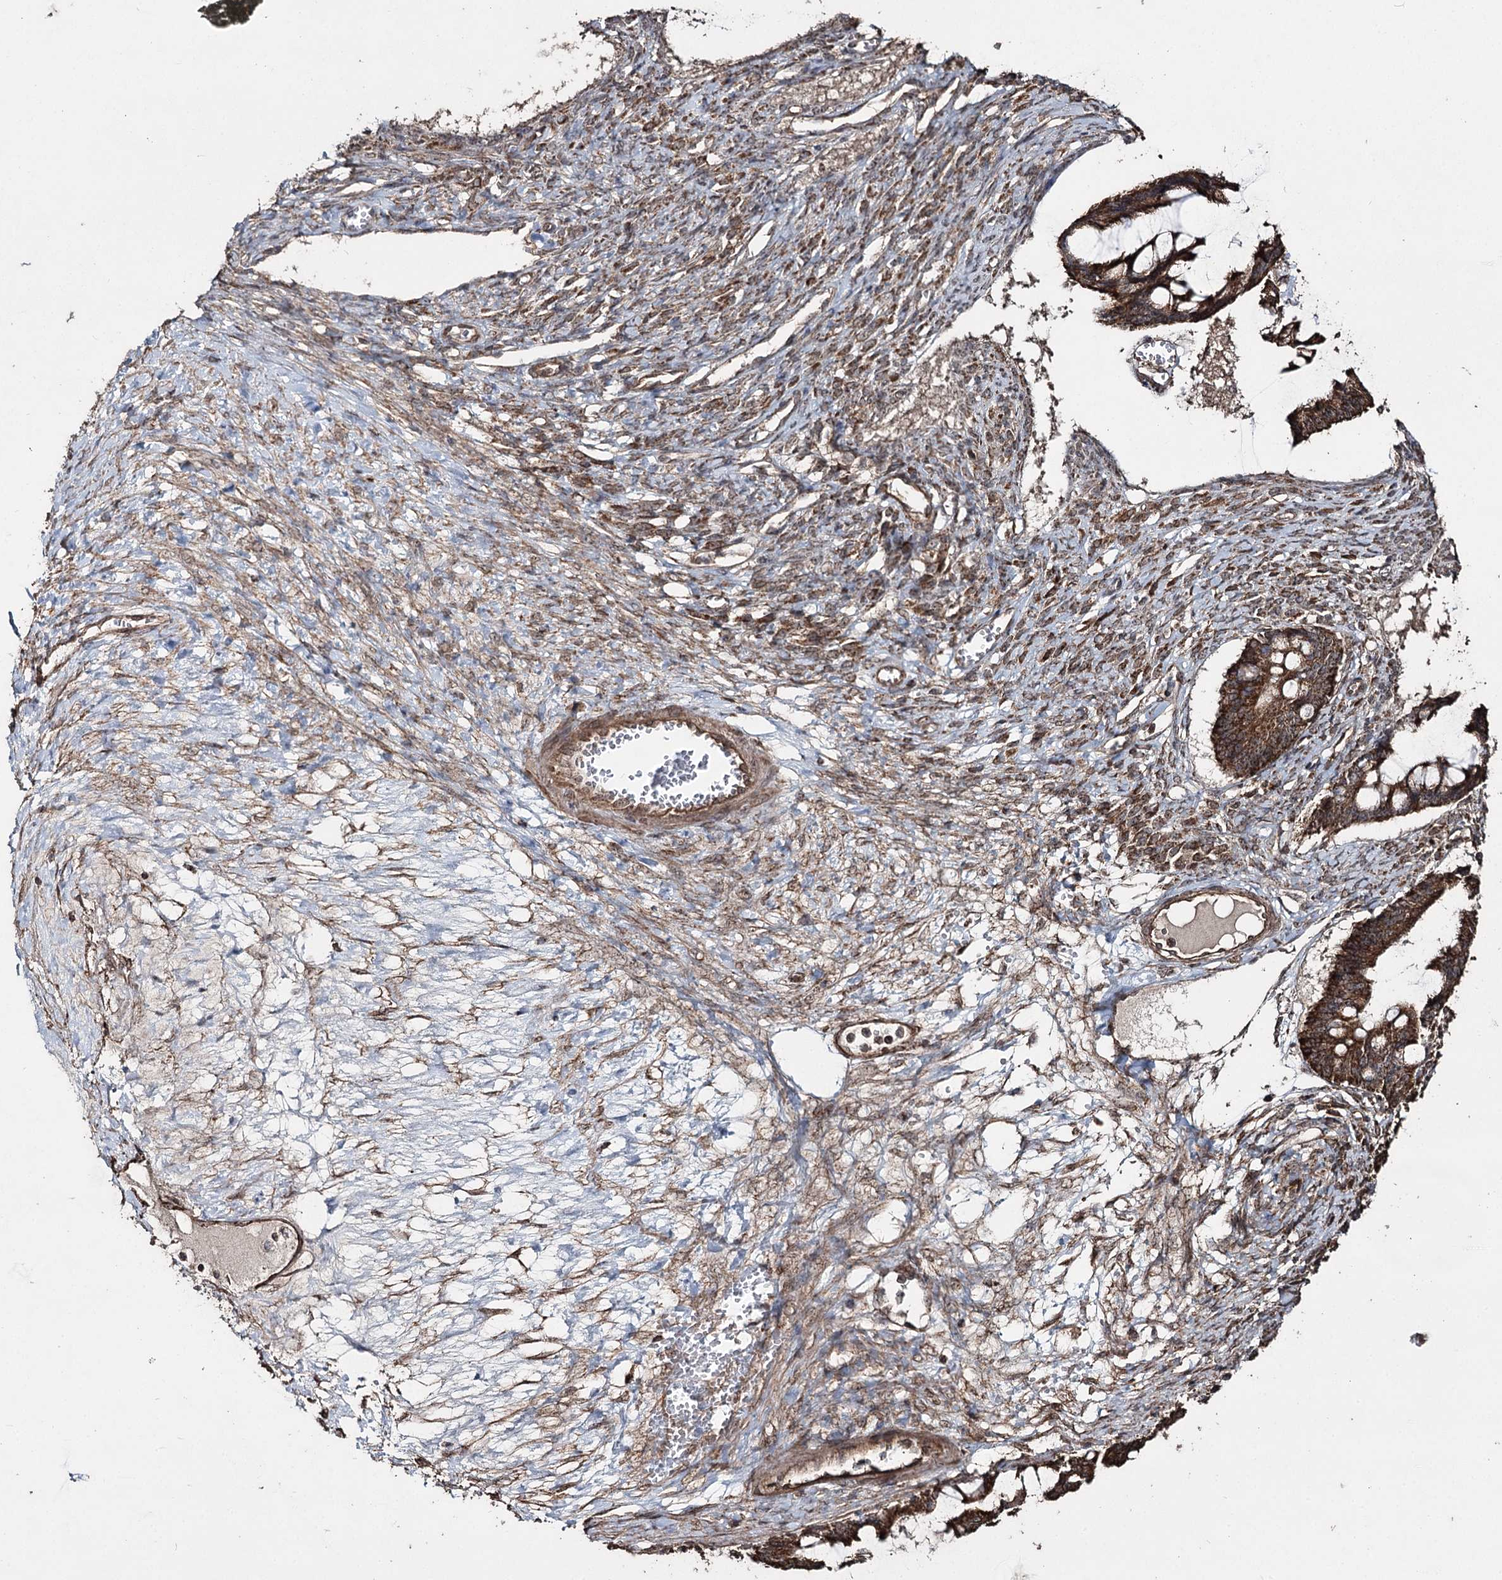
{"staining": {"intensity": "moderate", "quantity": ">75%", "location": "cytoplasmic/membranous"}, "tissue": "ovarian cancer", "cell_type": "Tumor cells", "image_type": "cancer", "snomed": [{"axis": "morphology", "description": "Cystadenocarcinoma, mucinous, NOS"}, {"axis": "topography", "description": "Ovary"}], "caption": "A brown stain shows moderate cytoplasmic/membranous staining of a protein in human ovarian cancer (mucinous cystadenocarcinoma) tumor cells.", "gene": "SLF2", "patient": {"sex": "female", "age": 73}}